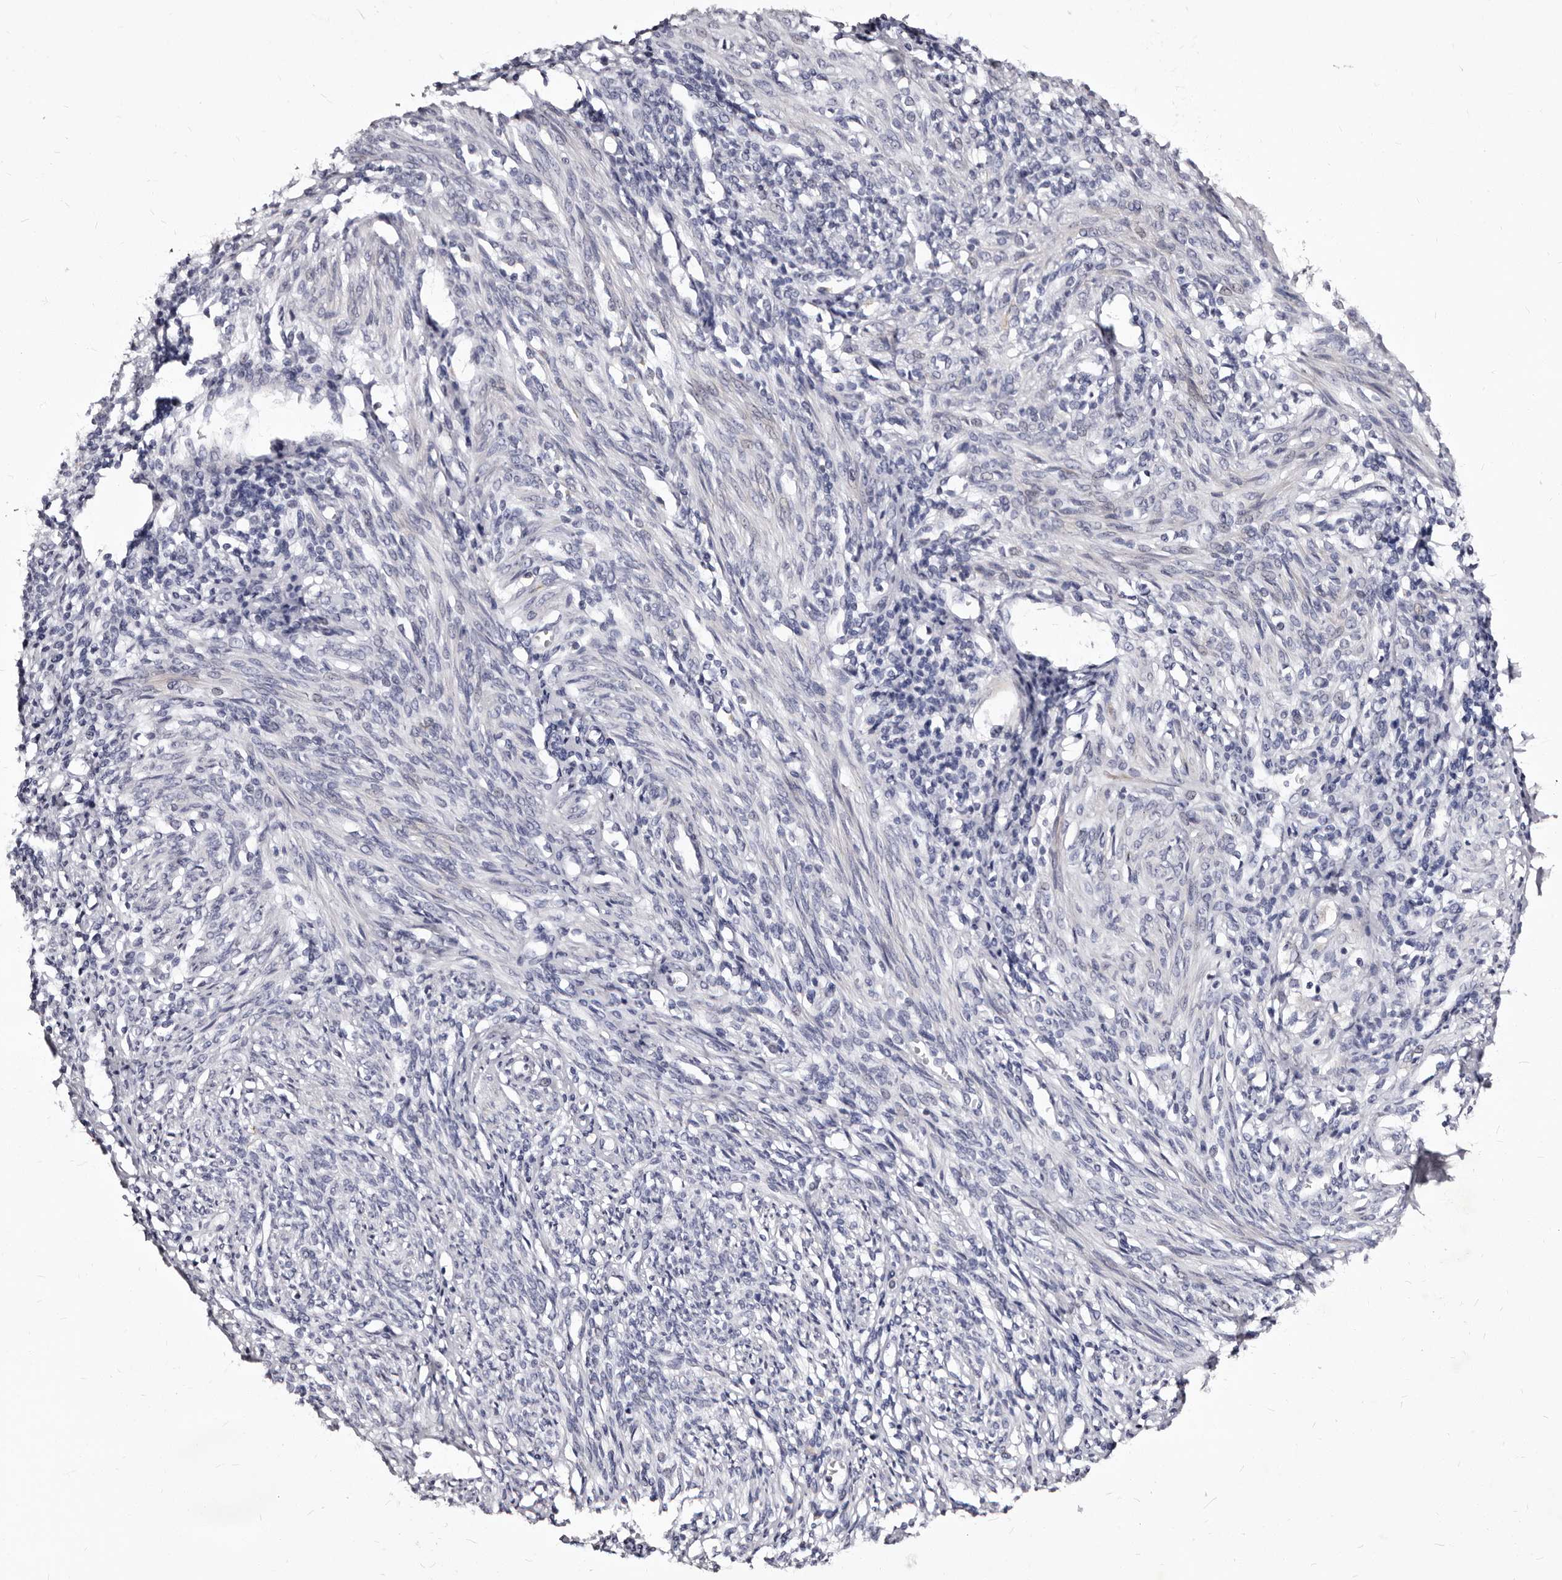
{"staining": {"intensity": "negative", "quantity": "none", "location": "none"}, "tissue": "endometrium", "cell_type": "Cells in endometrial stroma", "image_type": "normal", "snomed": [{"axis": "morphology", "description": "Normal tissue, NOS"}, {"axis": "topography", "description": "Endometrium"}], "caption": "Cells in endometrial stroma are negative for protein expression in normal human endometrium. The staining was performed using DAB (3,3'-diaminobenzidine) to visualize the protein expression in brown, while the nuclei were stained in blue with hematoxylin (Magnification: 20x).", "gene": "AUNIP", "patient": {"sex": "female", "age": 66}}